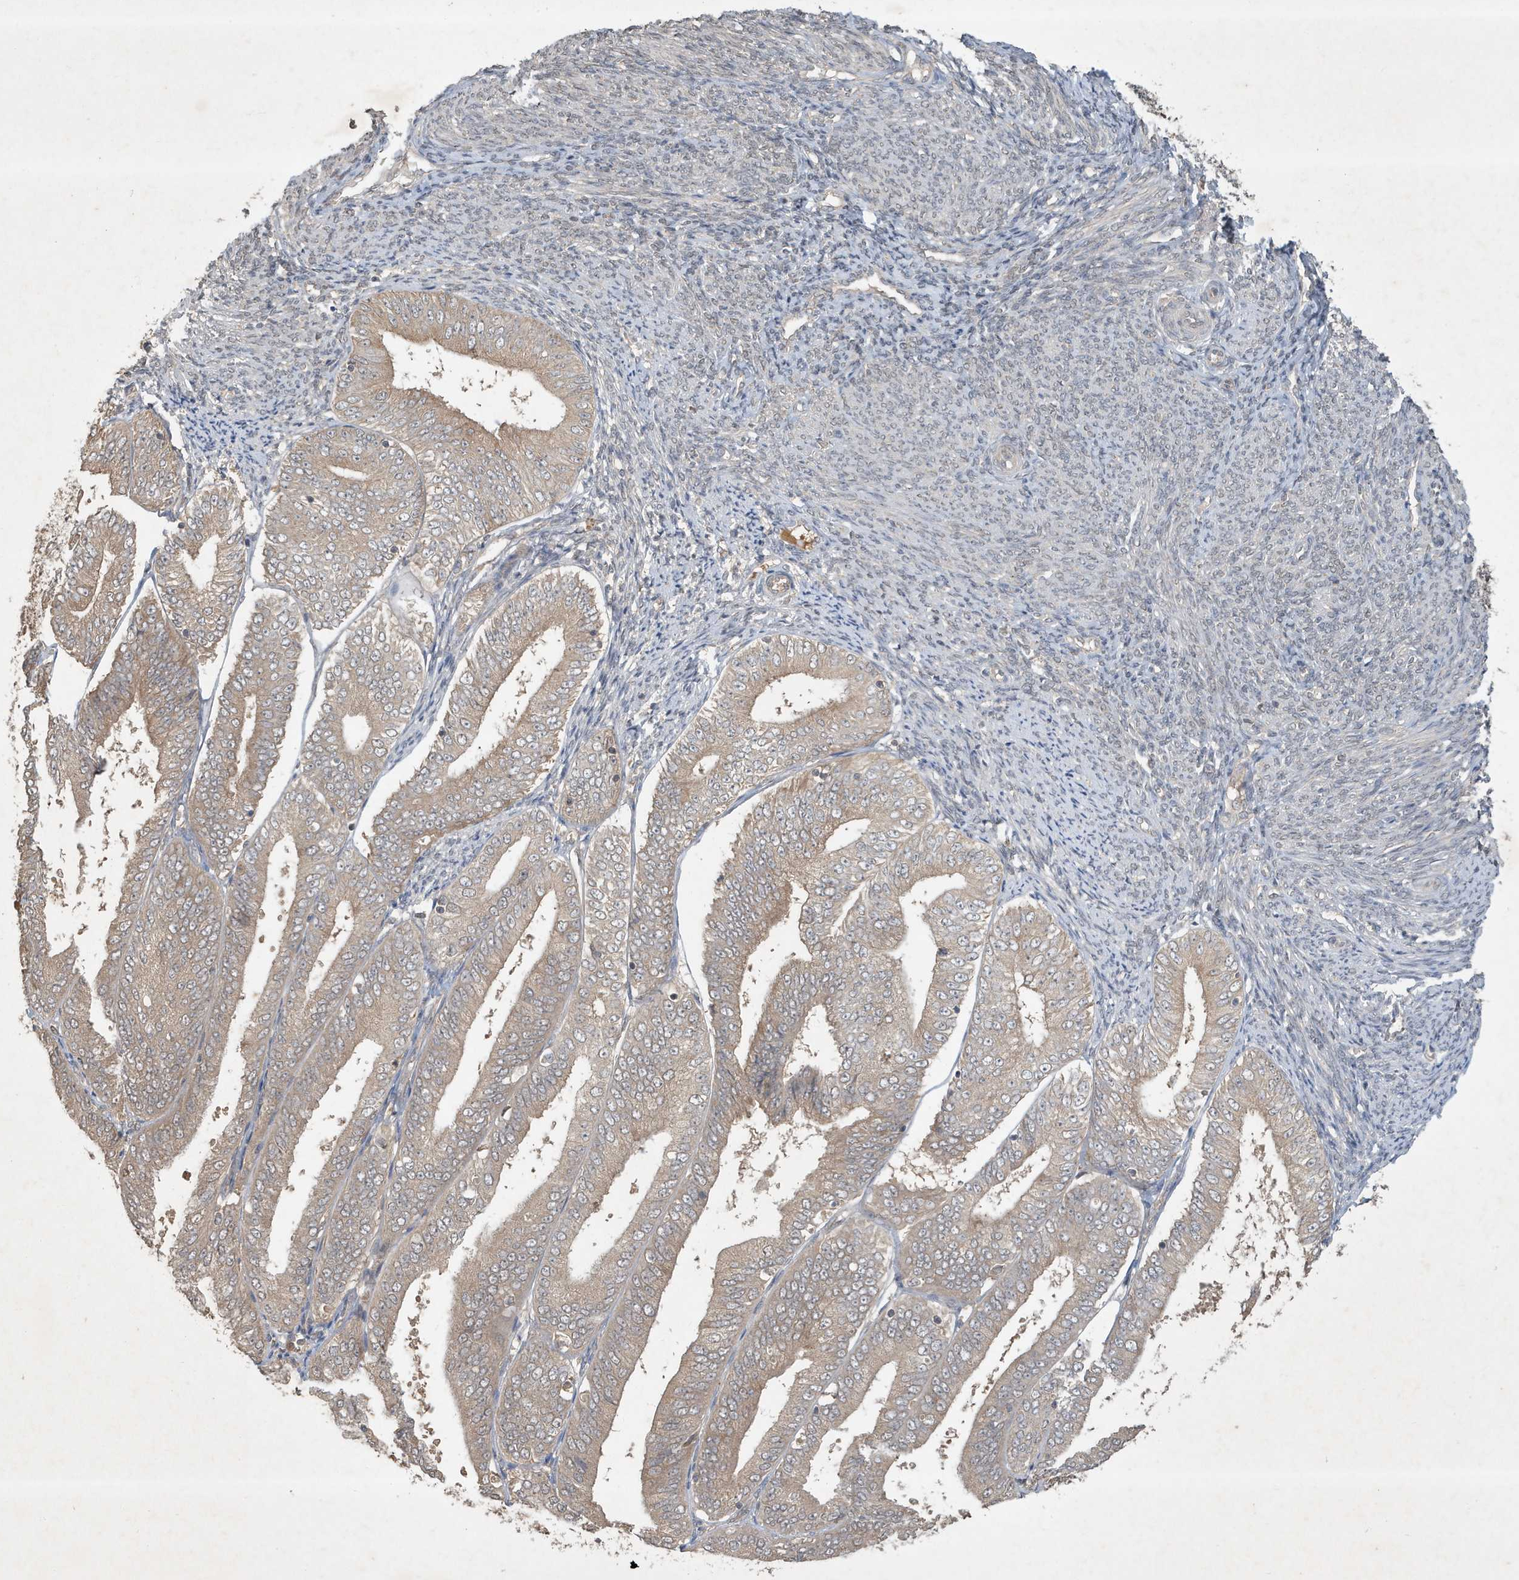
{"staining": {"intensity": "weak", "quantity": ">75%", "location": "cytoplasmic/membranous"}, "tissue": "endometrial cancer", "cell_type": "Tumor cells", "image_type": "cancer", "snomed": [{"axis": "morphology", "description": "Adenocarcinoma, NOS"}, {"axis": "topography", "description": "Endometrium"}], "caption": "Tumor cells display low levels of weak cytoplasmic/membranous positivity in about >75% of cells in human endometrial adenocarcinoma.", "gene": "ABCB9", "patient": {"sex": "female", "age": 63}}